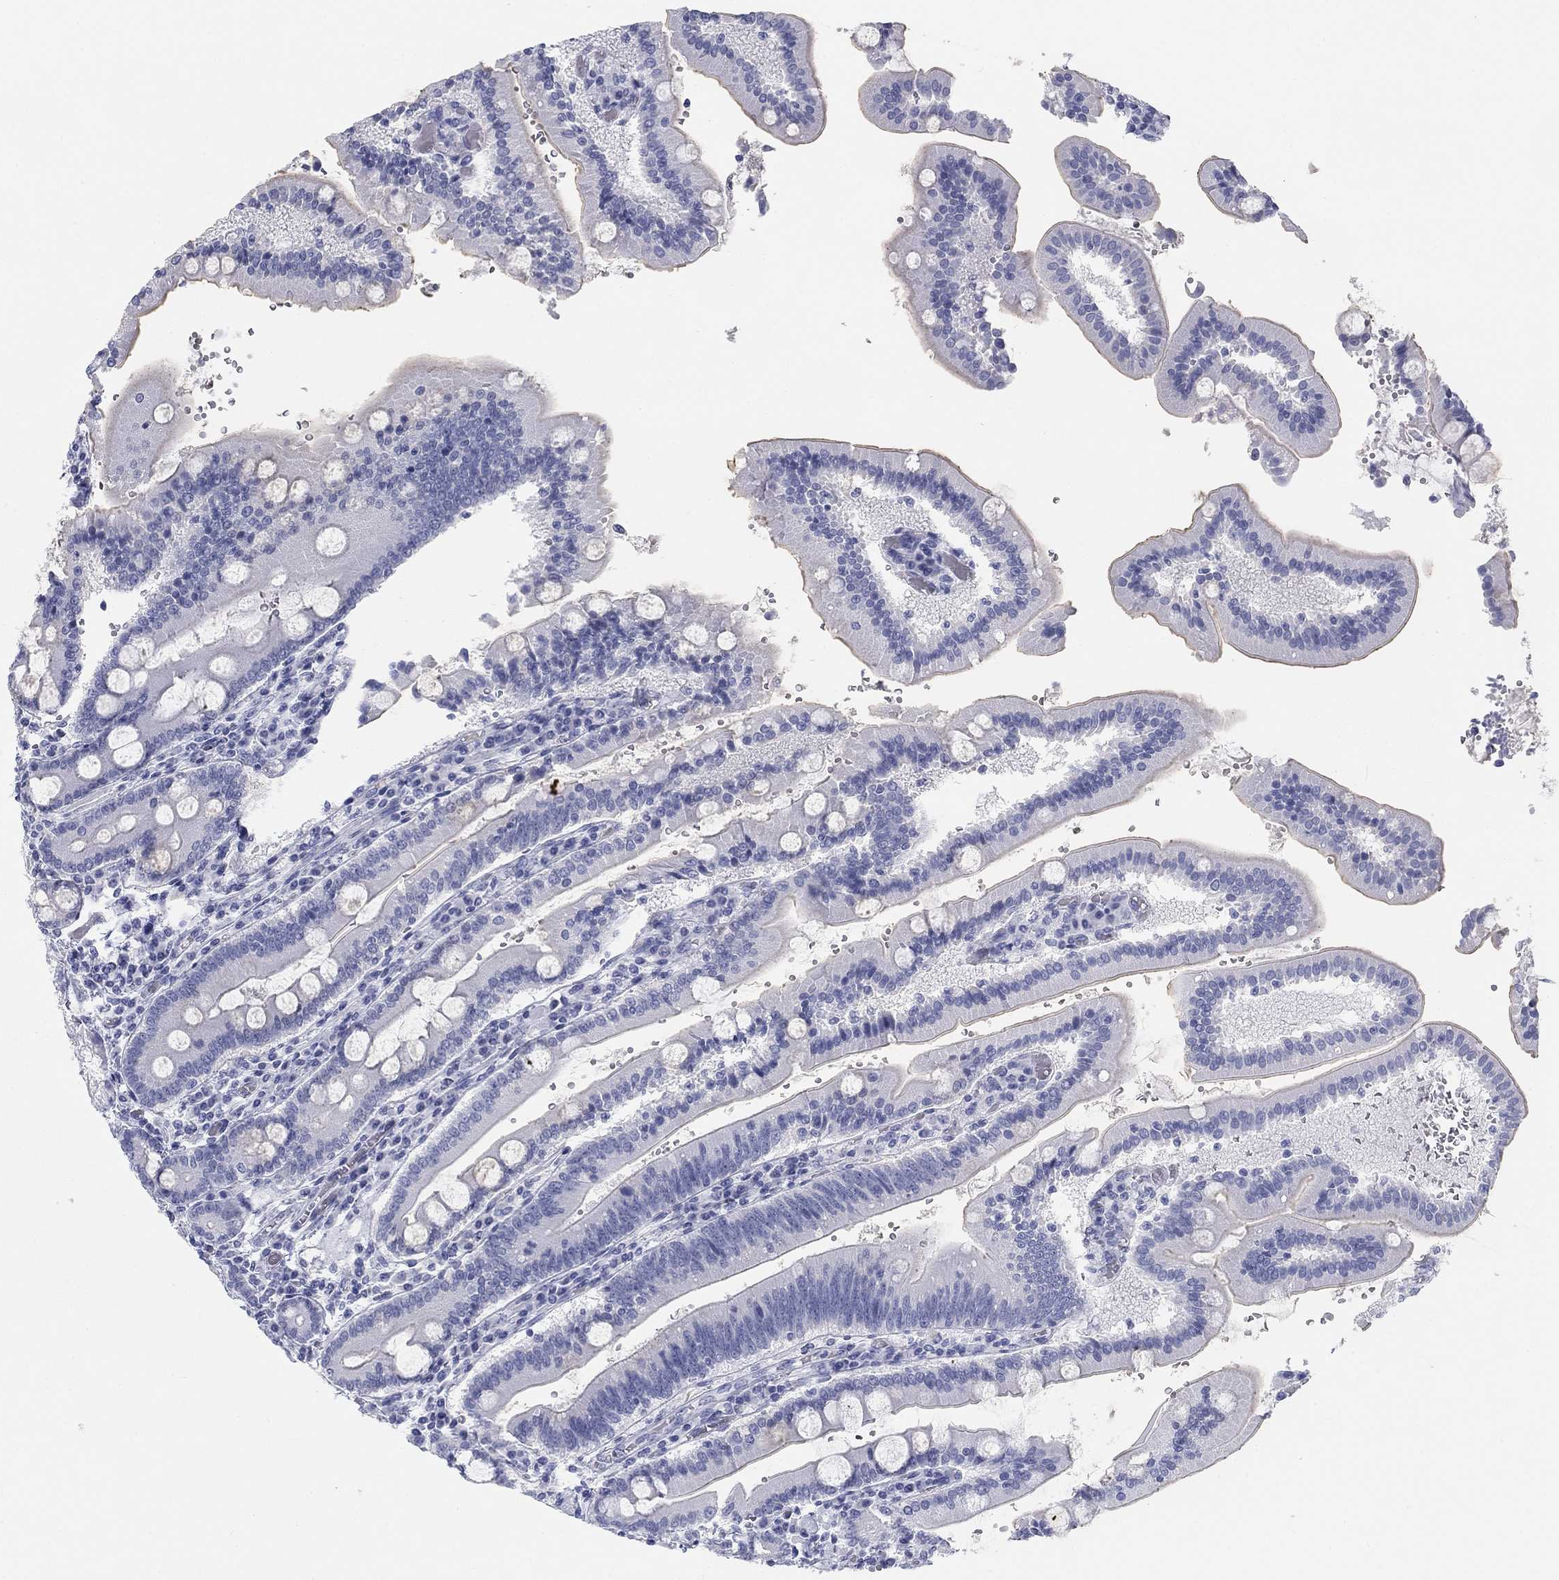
{"staining": {"intensity": "negative", "quantity": "none", "location": "none"}, "tissue": "duodenum", "cell_type": "Glandular cells", "image_type": "normal", "snomed": [{"axis": "morphology", "description": "Normal tissue, NOS"}, {"axis": "topography", "description": "Duodenum"}], "caption": "An IHC micrograph of normal duodenum is shown. There is no staining in glandular cells of duodenum.", "gene": "CALB1", "patient": {"sex": "female", "age": 62}}